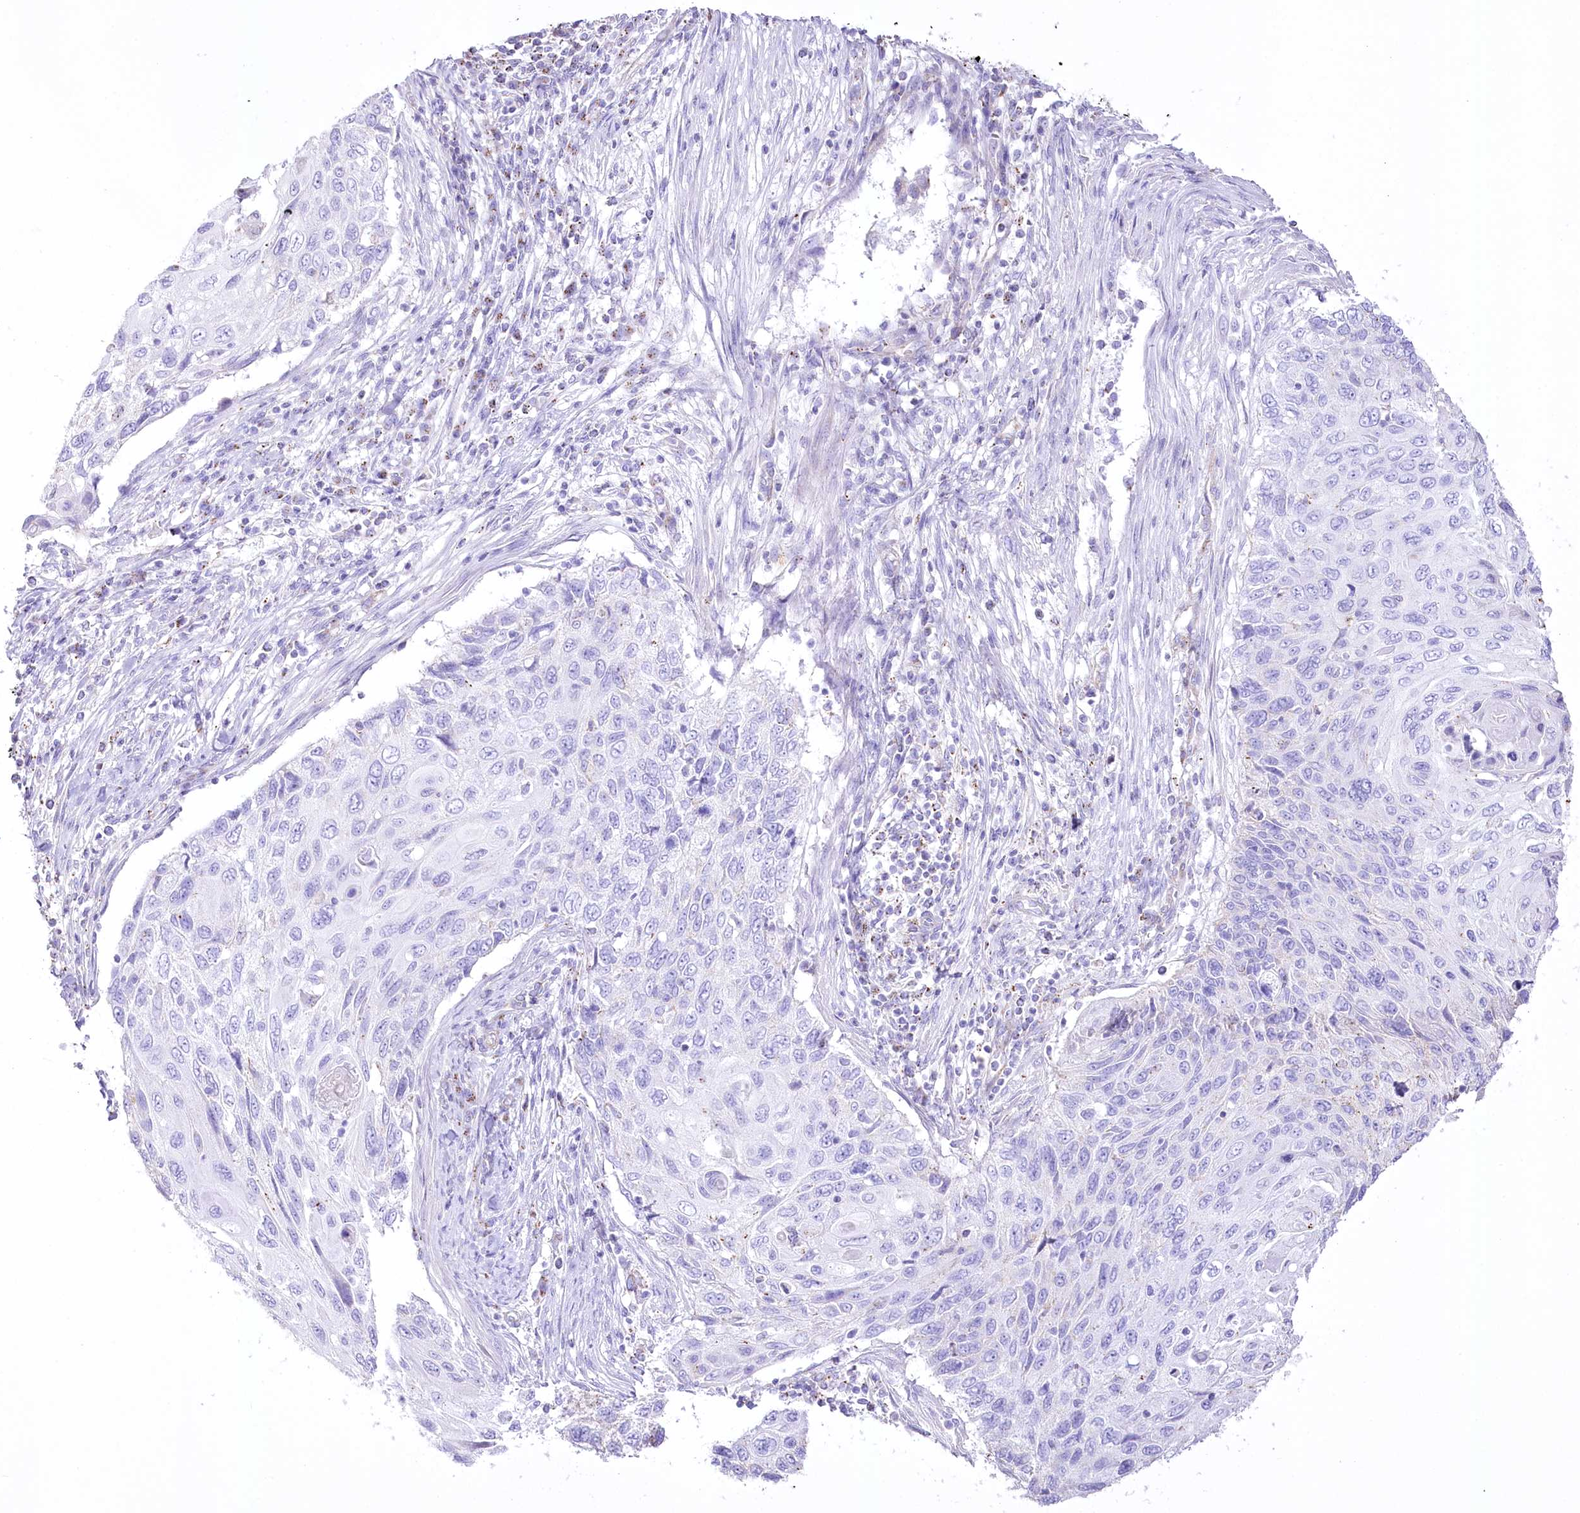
{"staining": {"intensity": "negative", "quantity": "none", "location": "none"}, "tissue": "cervical cancer", "cell_type": "Tumor cells", "image_type": "cancer", "snomed": [{"axis": "morphology", "description": "Squamous cell carcinoma, NOS"}, {"axis": "topography", "description": "Cervix"}], "caption": "DAB (3,3'-diaminobenzidine) immunohistochemical staining of human squamous cell carcinoma (cervical) reveals no significant positivity in tumor cells.", "gene": "FAM216A", "patient": {"sex": "female", "age": 70}}